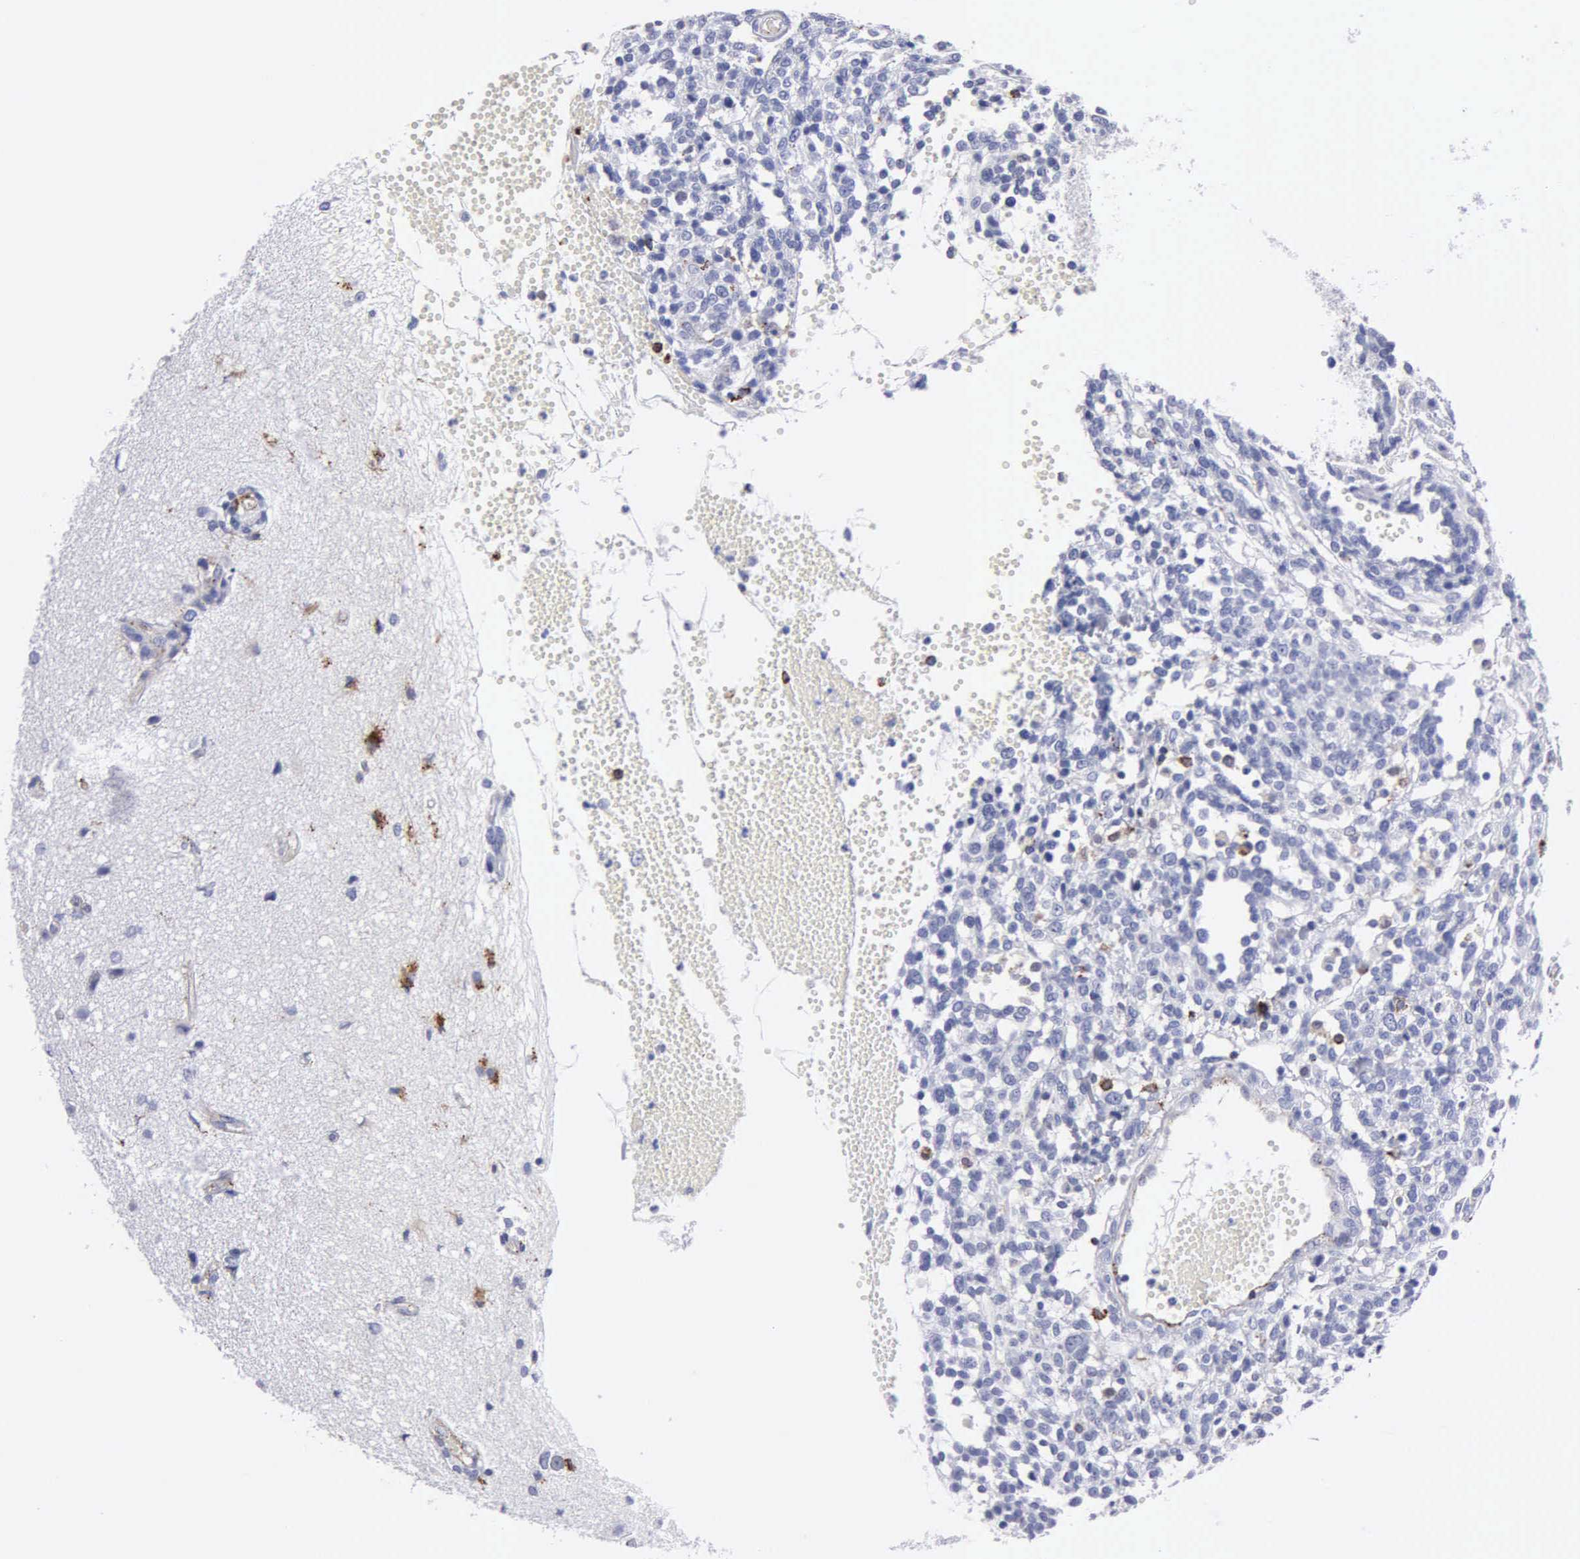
{"staining": {"intensity": "negative", "quantity": "none", "location": "none"}, "tissue": "glioma", "cell_type": "Tumor cells", "image_type": "cancer", "snomed": [{"axis": "morphology", "description": "Glioma, malignant, High grade"}, {"axis": "topography", "description": "Brain"}], "caption": "Immunohistochemical staining of glioma displays no significant expression in tumor cells.", "gene": "CTSH", "patient": {"sex": "male", "age": 66}}